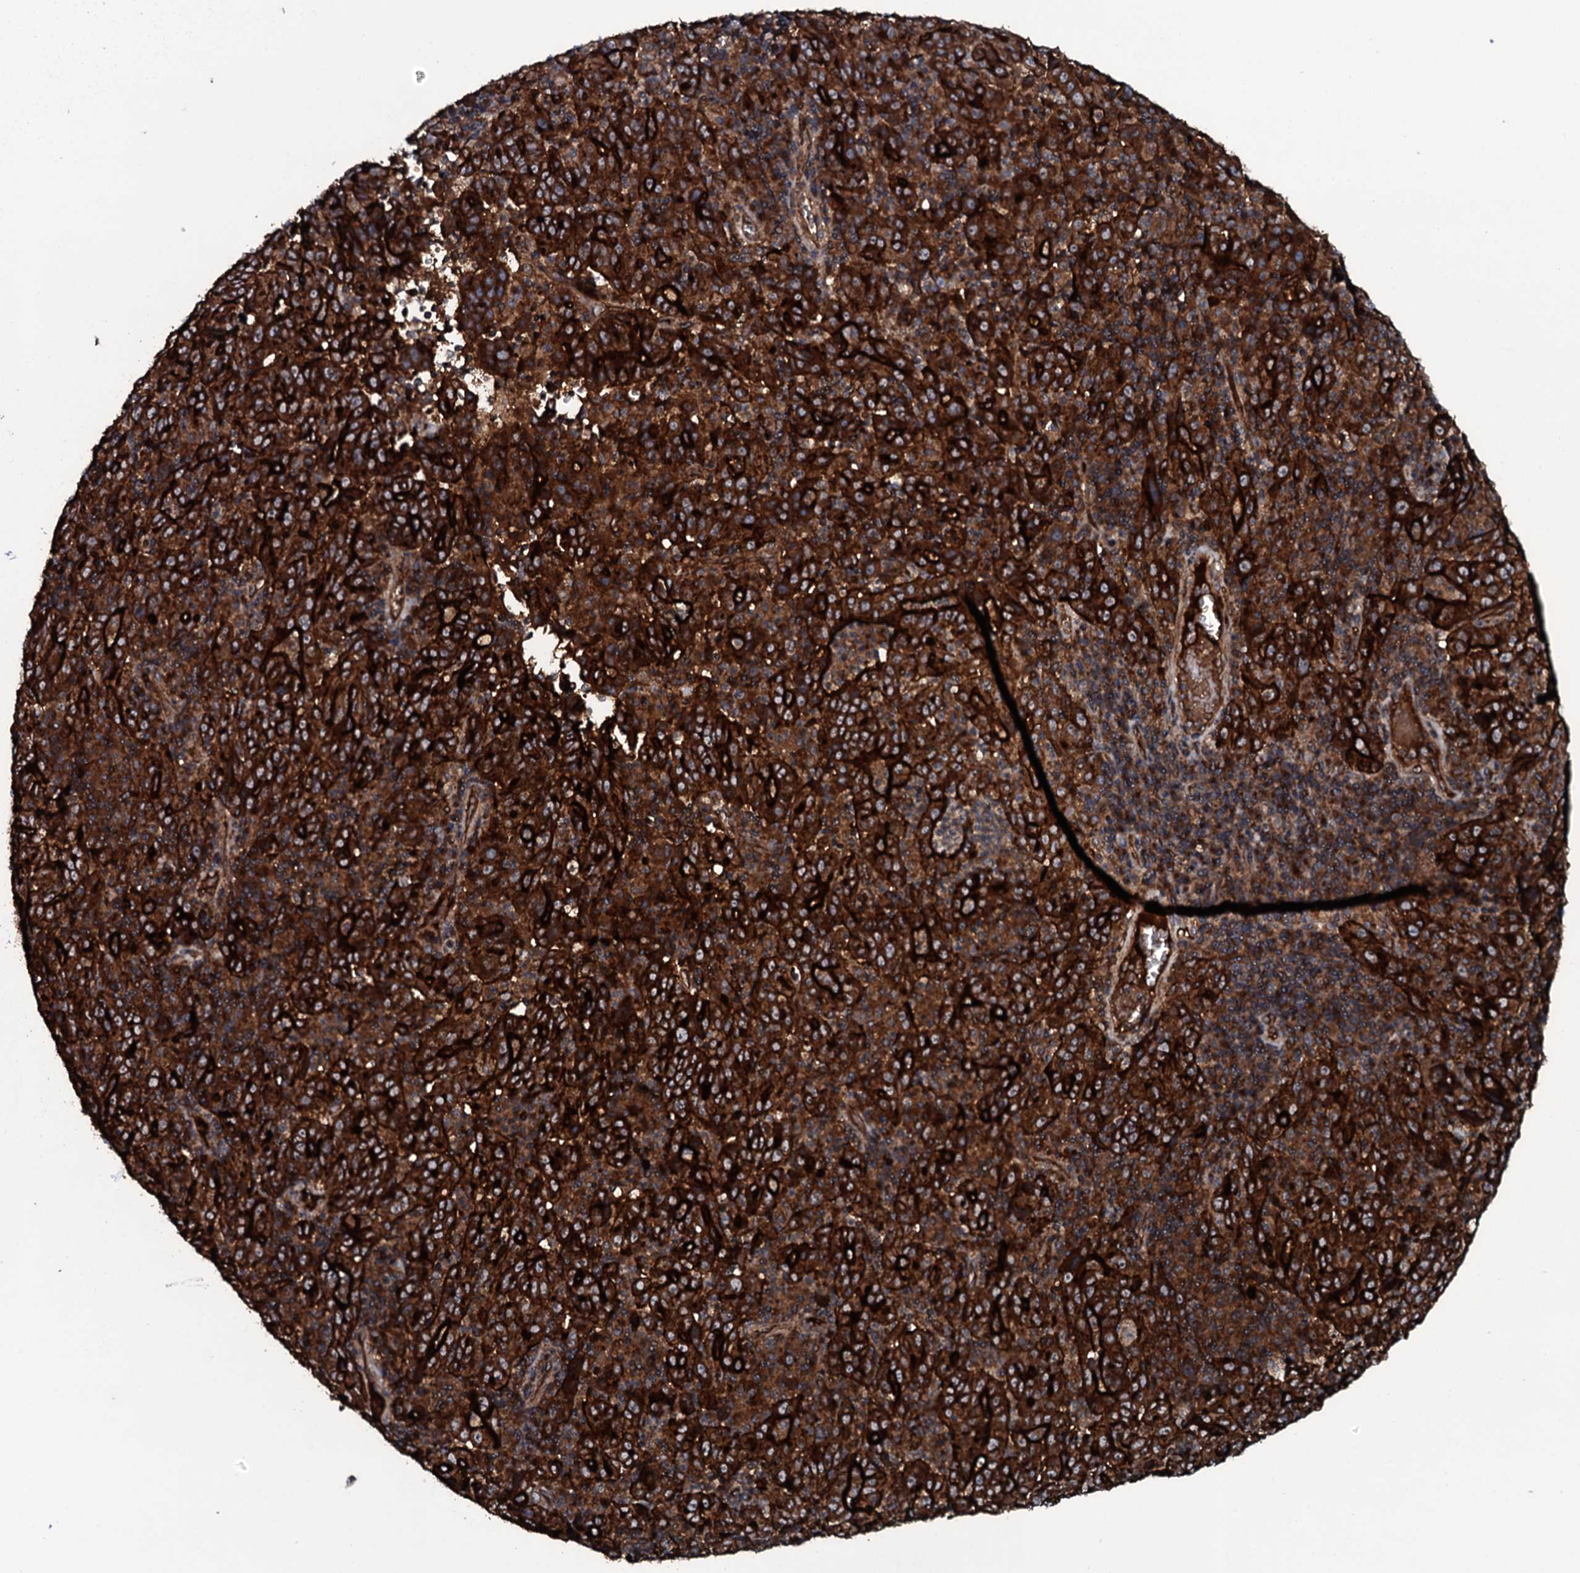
{"staining": {"intensity": "strong", "quantity": ">75%", "location": "cytoplasmic/membranous"}, "tissue": "pancreatic cancer", "cell_type": "Tumor cells", "image_type": "cancer", "snomed": [{"axis": "morphology", "description": "Adenocarcinoma, NOS"}, {"axis": "topography", "description": "Pancreas"}], "caption": "A photomicrograph showing strong cytoplasmic/membranous positivity in approximately >75% of tumor cells in pancreatic cancer, as visualized by brown immunohistochemical staining.", "gene": "TRIM7", "patient": {"sex": "male", "age": 63}}